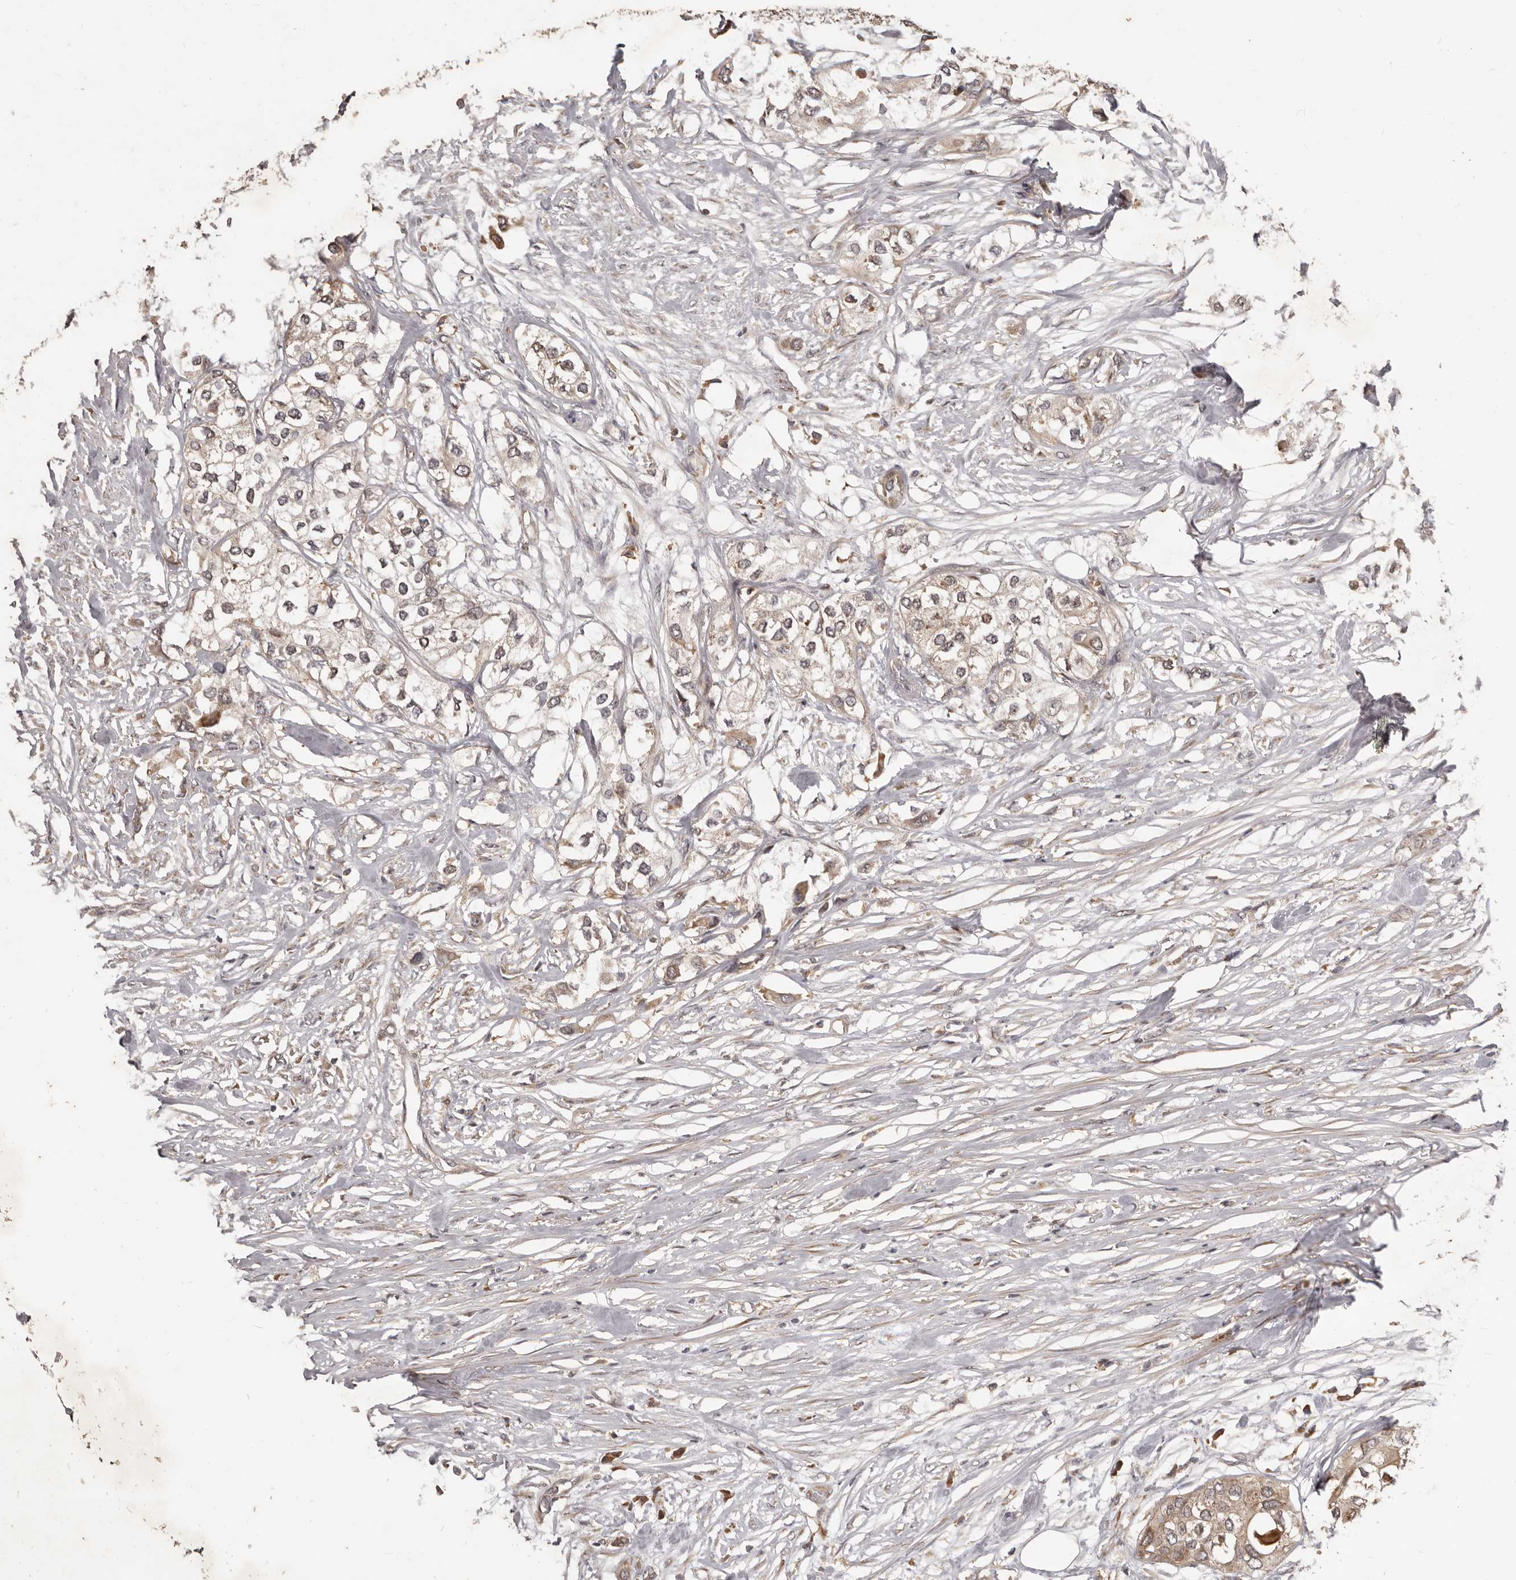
{"staining": {"intensity": "weak", "quantity": ">75%", "location": "cytoplasmic/membranous"}, "tissue": "urothelial cancer", "cell_type": "Tumor cells", "image_type": "cancer", "snomed": [{"axis": "morphology", "description": "Urothelial carcinoma, High grade"}, {"axis": "topography", "description": "Urinary bladder"}], "caption": "A photomicrograph of human urothelial cancer stained for a protein exhibits weak cytoplasmic/membranous brown staining in tumor cells.", "gene": "RNF187", "patient": {"sex": "male", "age": 64}}